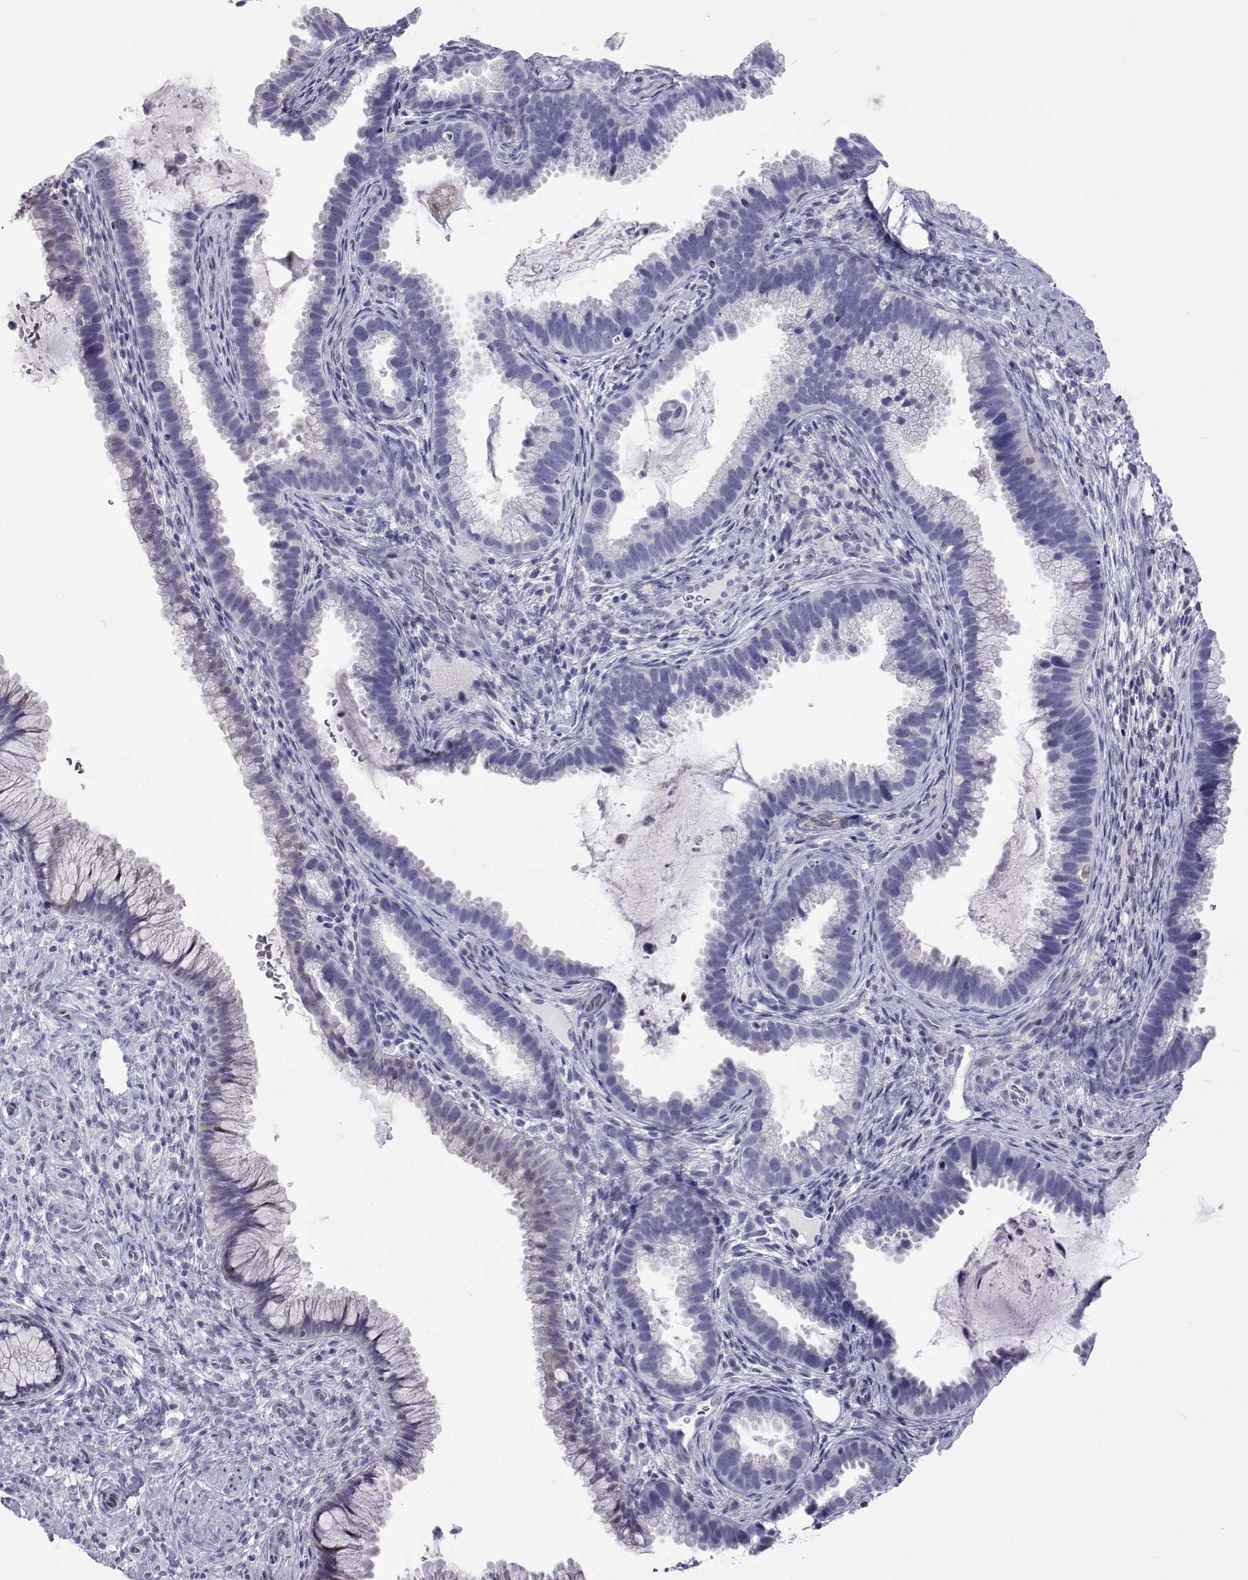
{"staining": {"intensity": "weak", "quantity": "<25%", "location": "nuclear"}, "tissue": "cervix", "cell_type": "Glandular cells", "image_type": "normal", "snomed": [{"axis": "morphology", "description": "Normal tissue, NOS"}, {"axis": "topography", "description": "Cervix"}], "caption": "A micrograph of human cervix is negative for staining in glandular cells. (DAB immunohistochemistry (IHC) with hematoxylin counter stain).", "gene": "GALM", "patient": {"sex": "female", "age": 34}}